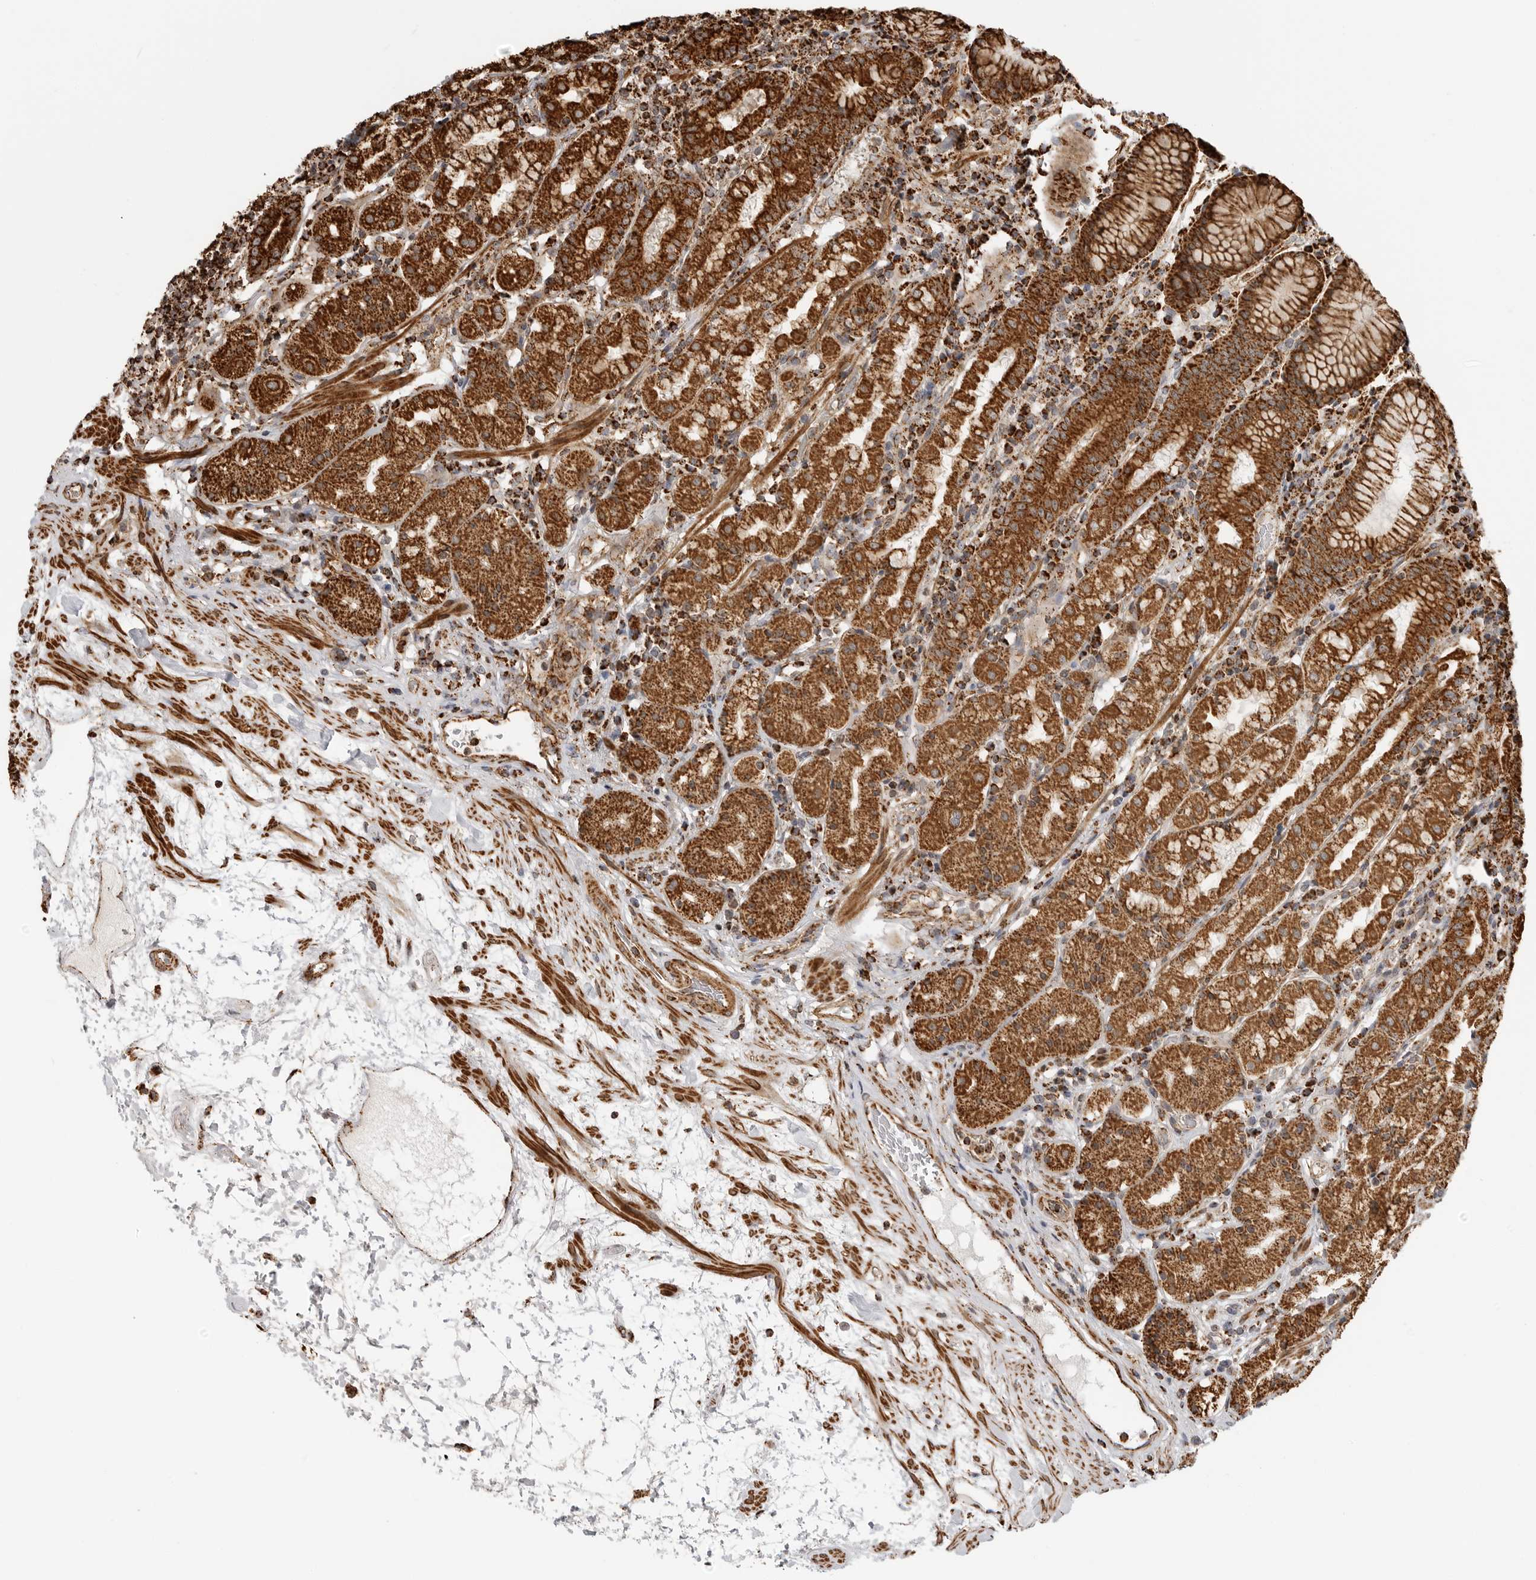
{"staining": {"intensity": "strong", "quantity": ">75%", "location": "cytoplasmic/membranous"}, "tissue": "stomach", "cell_type": "Glandular cells", "image_type": "normal", "snomed": [{"axis": "morphology", "description": "Normal tissue, NOS"}, {"axis": "topography", "description": "Stomach, lower"}], "caption": "Immunohistochemical staining of unremarkable stomach displays high levels of strong cytoplasmic/membranous staining in about >75% of glandular cells.", "gene": "BMP2K", "patient": {"sex": "female", "age": 56}}